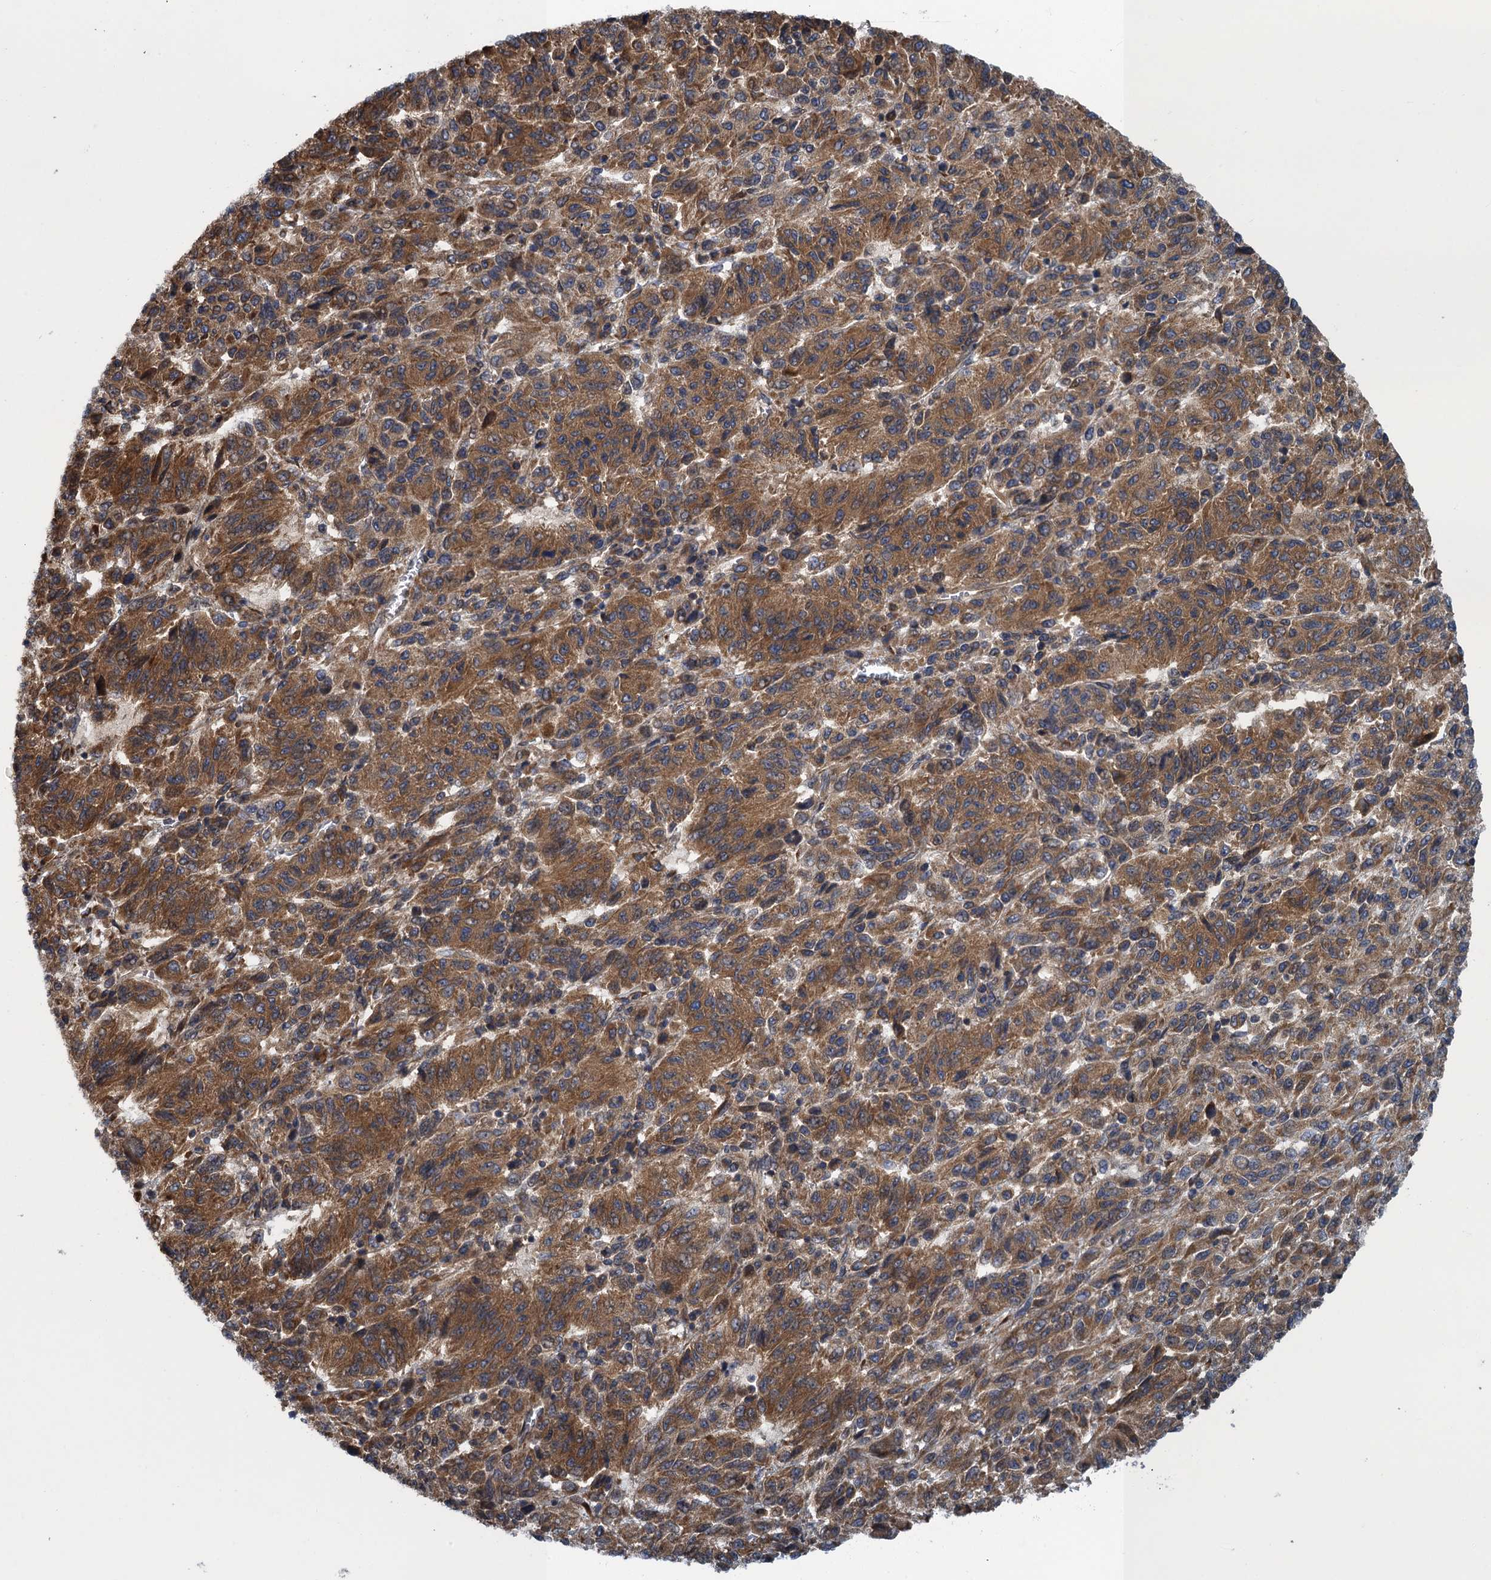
{"staining": {"intensity": "strong", "quantity": "25%-75%", "location": "cytoplasmic/membranous"}, "tissue": "melanoma", "cell_type": "Tumor cells", "image_type": "cancer", "snomed": [{"axis": "morphology", "description": "Malignant melanoma, Metastatic site"}, {"axis": "topography", "description": "Lung"}], "caption": "Human malignant melanoma (metastatic site) stained for a protein (brown) reveals strong cytoplasmic/membranous positive staining in approximately 25%-75% of tumor cells.", "gene": "MDM1", "patient": {"sex": "male", "age": 64}}